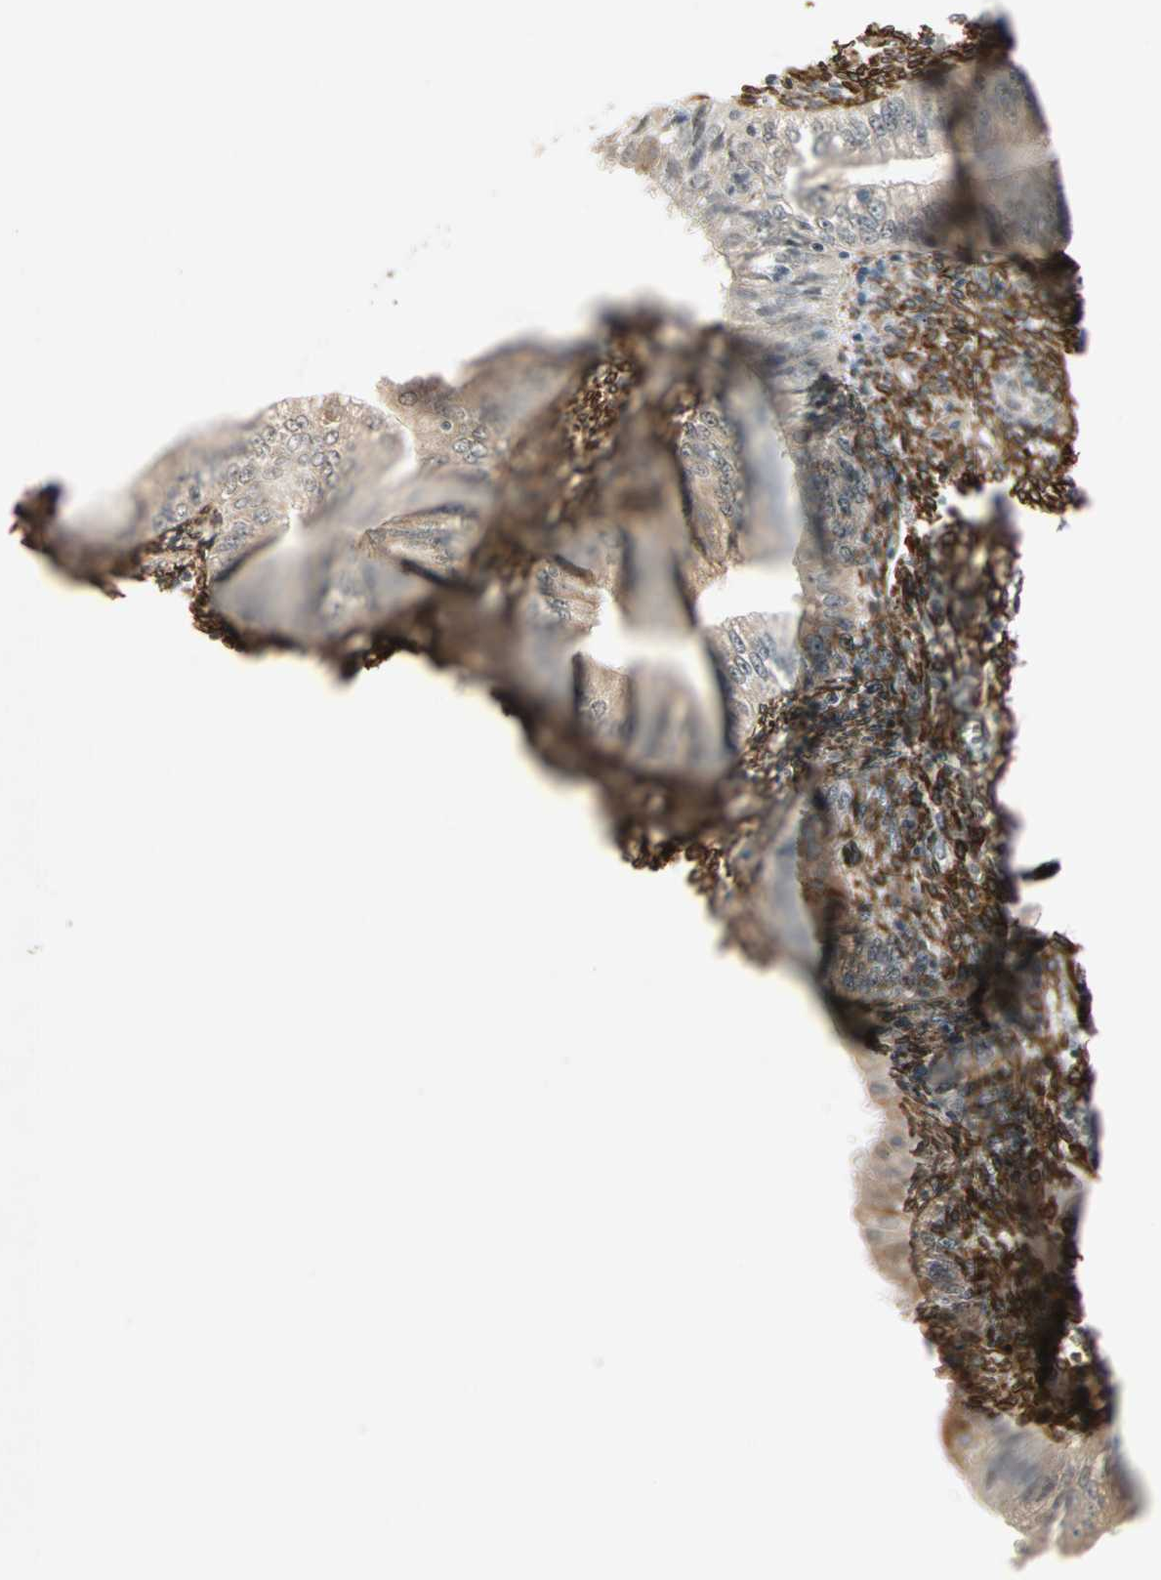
{"staining": {"intensity": "weak", "quantity": "<25%", "location": "cytoplasmic/membranous"}, "tissue": "endometrial cancer", "cell_type": "Tumor cells", "image_type": "cancer", "snomed": [{"axis": "morphology", "description": "Normal tissue, NOS"}, {"axis": "morphology", "description": "Adenocarcinoma, NOS"}, {"axis": "topography", "description": "Endometrium"}], "caption": "Endometrial adenocarcinoma stained for a protein using immunohistochemistry (IHC) displays no expression tumor cells.", "gene": "TRPV4", "patient": {"sex": "female", "age": 53}}